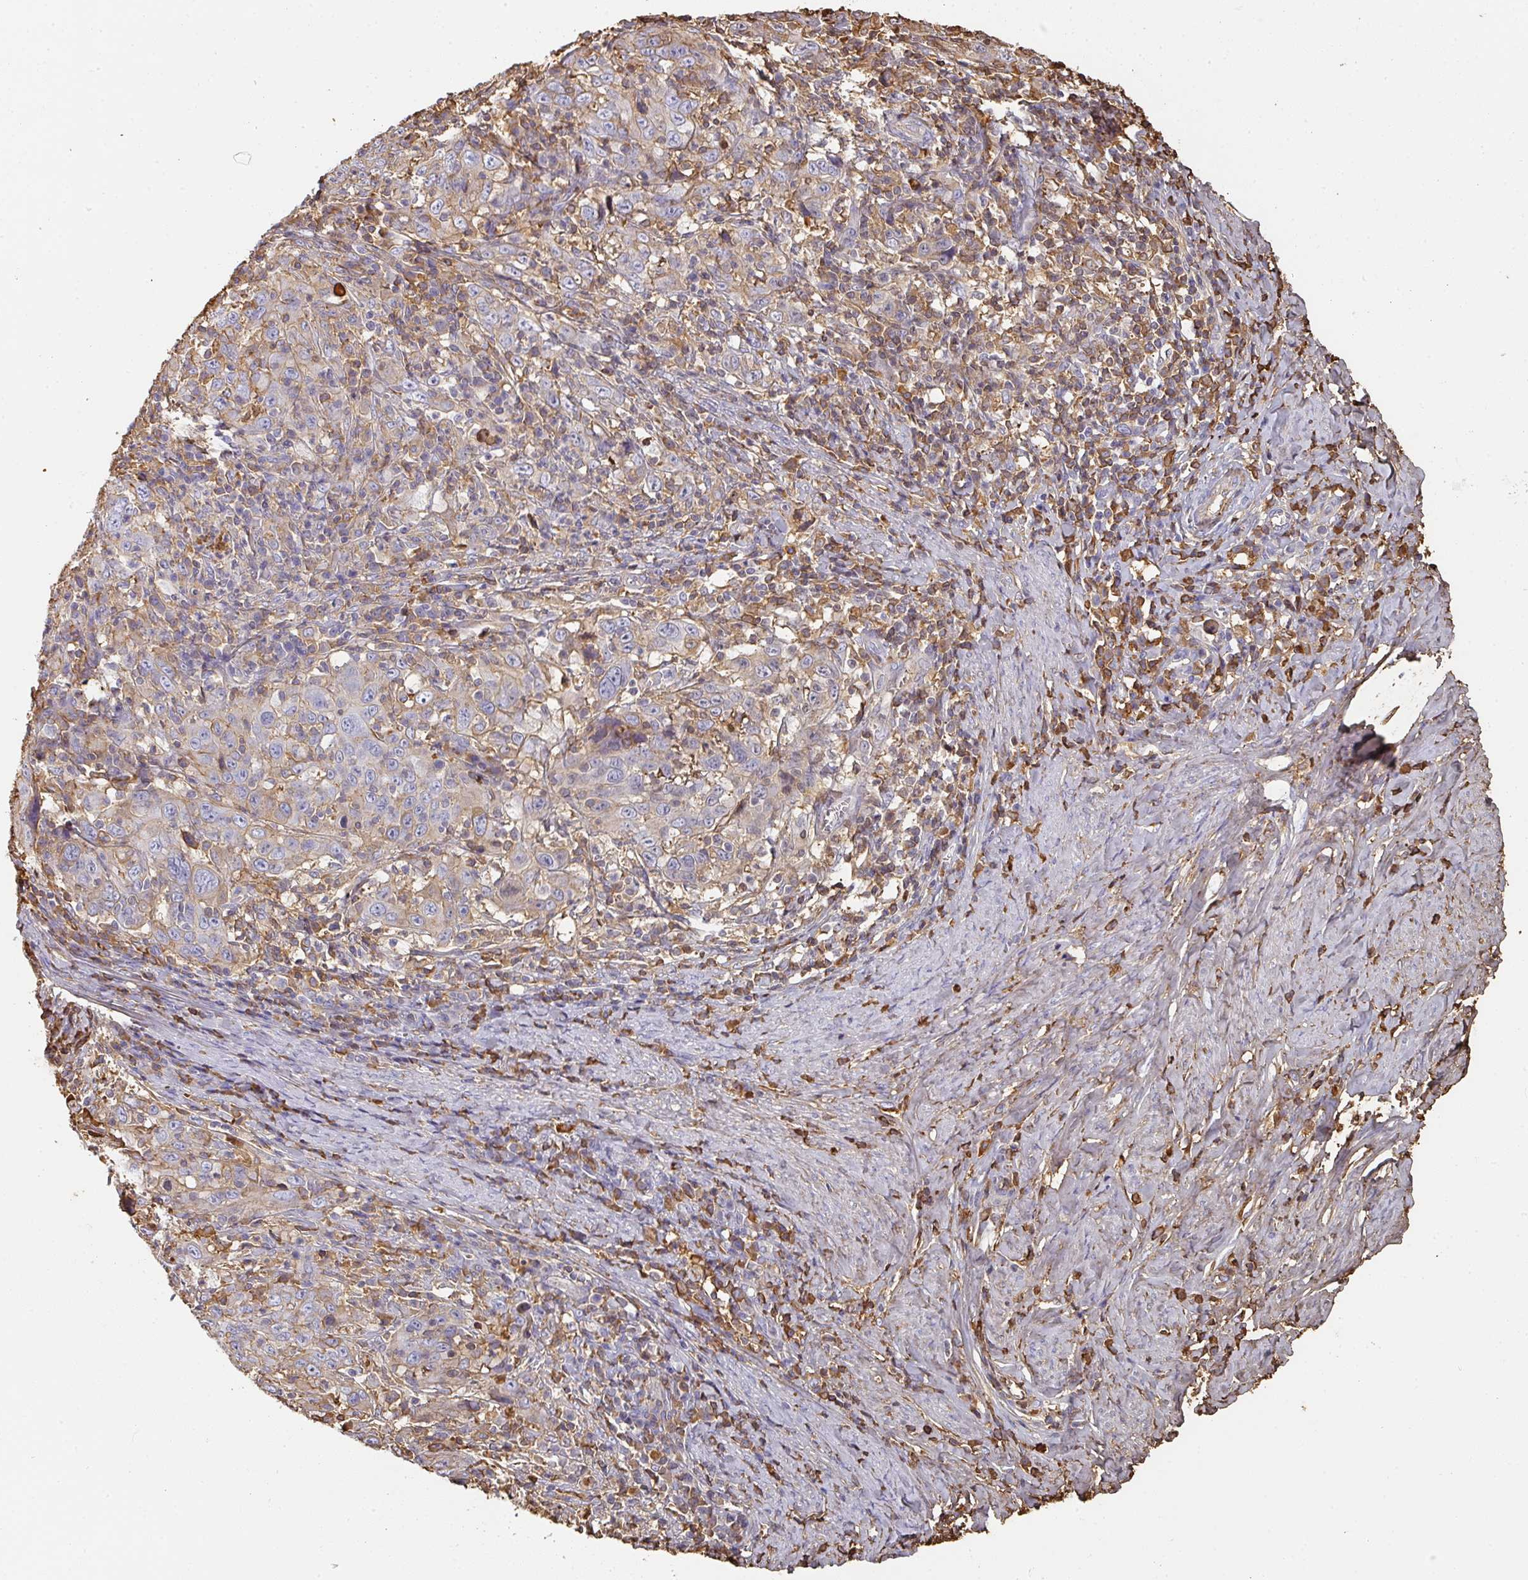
{"staining": {"intensity": "weak", "quantity": "<25%", "location": "cytoplasmic/membranous"}, "tissue": "cervical cancer", "cell_type": "Tumor cells", "image_type": "cancer", "snomed": [{"axis": "morphology", "description": "Squamous cell carcinoma, NOS"}, {"axis": "topography", "description": "Cervix"}], "caption": "Protein analysis of squamous cell carcinoma (cervical) displays no significant positivity in tumor cells.", "gene": "ALB", "patient": {"sex": "female", "age": 46}}